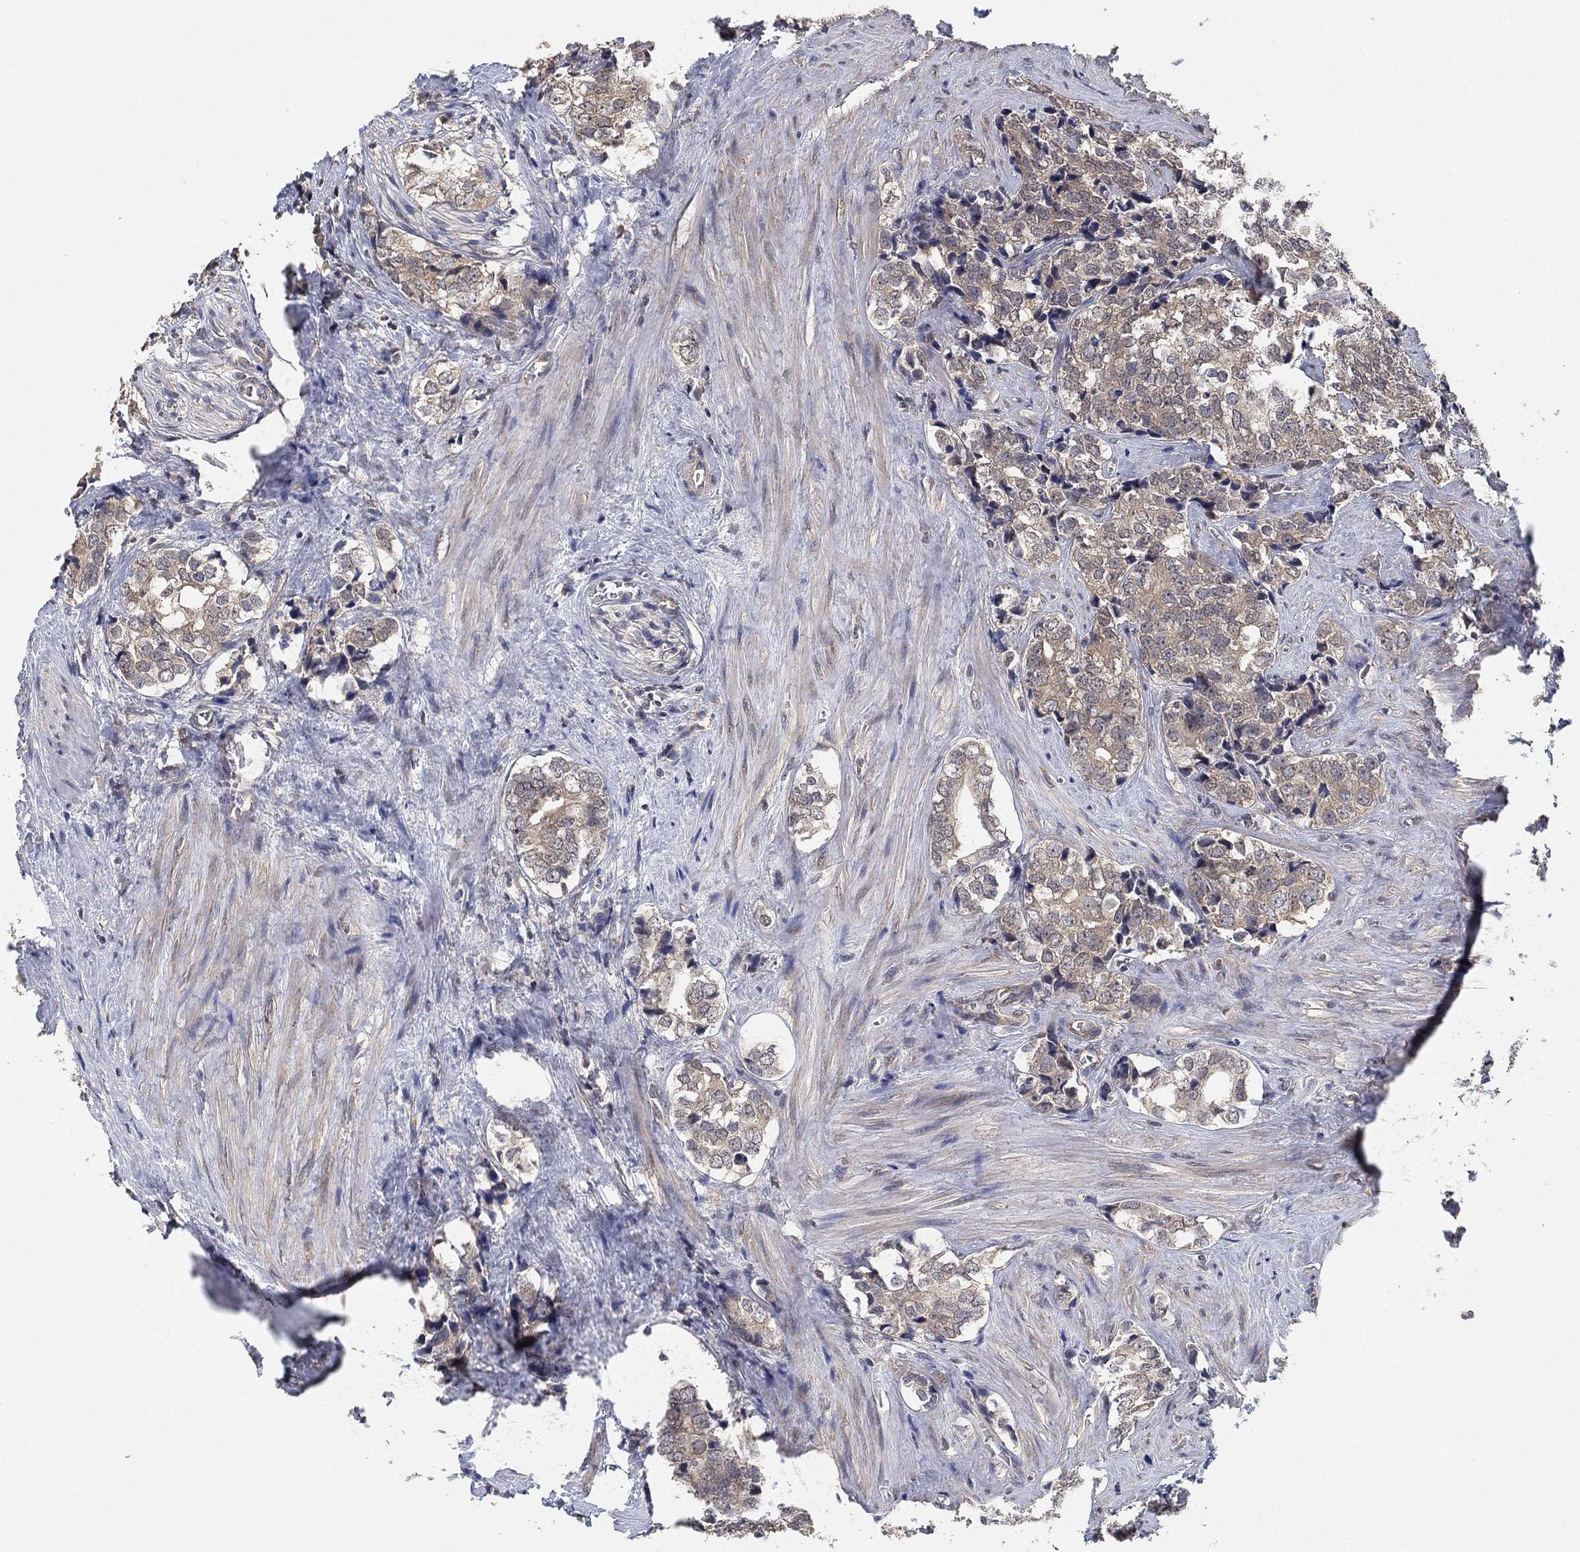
{"staining": {"intensity": "negative", "quantity": "none", "location": "none"}, "tissue": "prostate cancer", "cell_type": "Tumor cells", "image_type": "cancer", "snomed": [{"axis": "morphology", "description": "Adenocarcinoma, NOS"}, {"axis": "topography", "description": "Prostate and seminal vesicle, NOS"}], "caption": "Immunohistochemistry photomicrograph of human adenocarcinoma (prostate) stained for a protein (brown), which reveals no positivity in tumor cells. (DAB (3,3'-diaminobenzidine) immunohistochemistry, high magnification).", "gene": "CCDC43", "patient": {"sex": "male", "age": 63}}